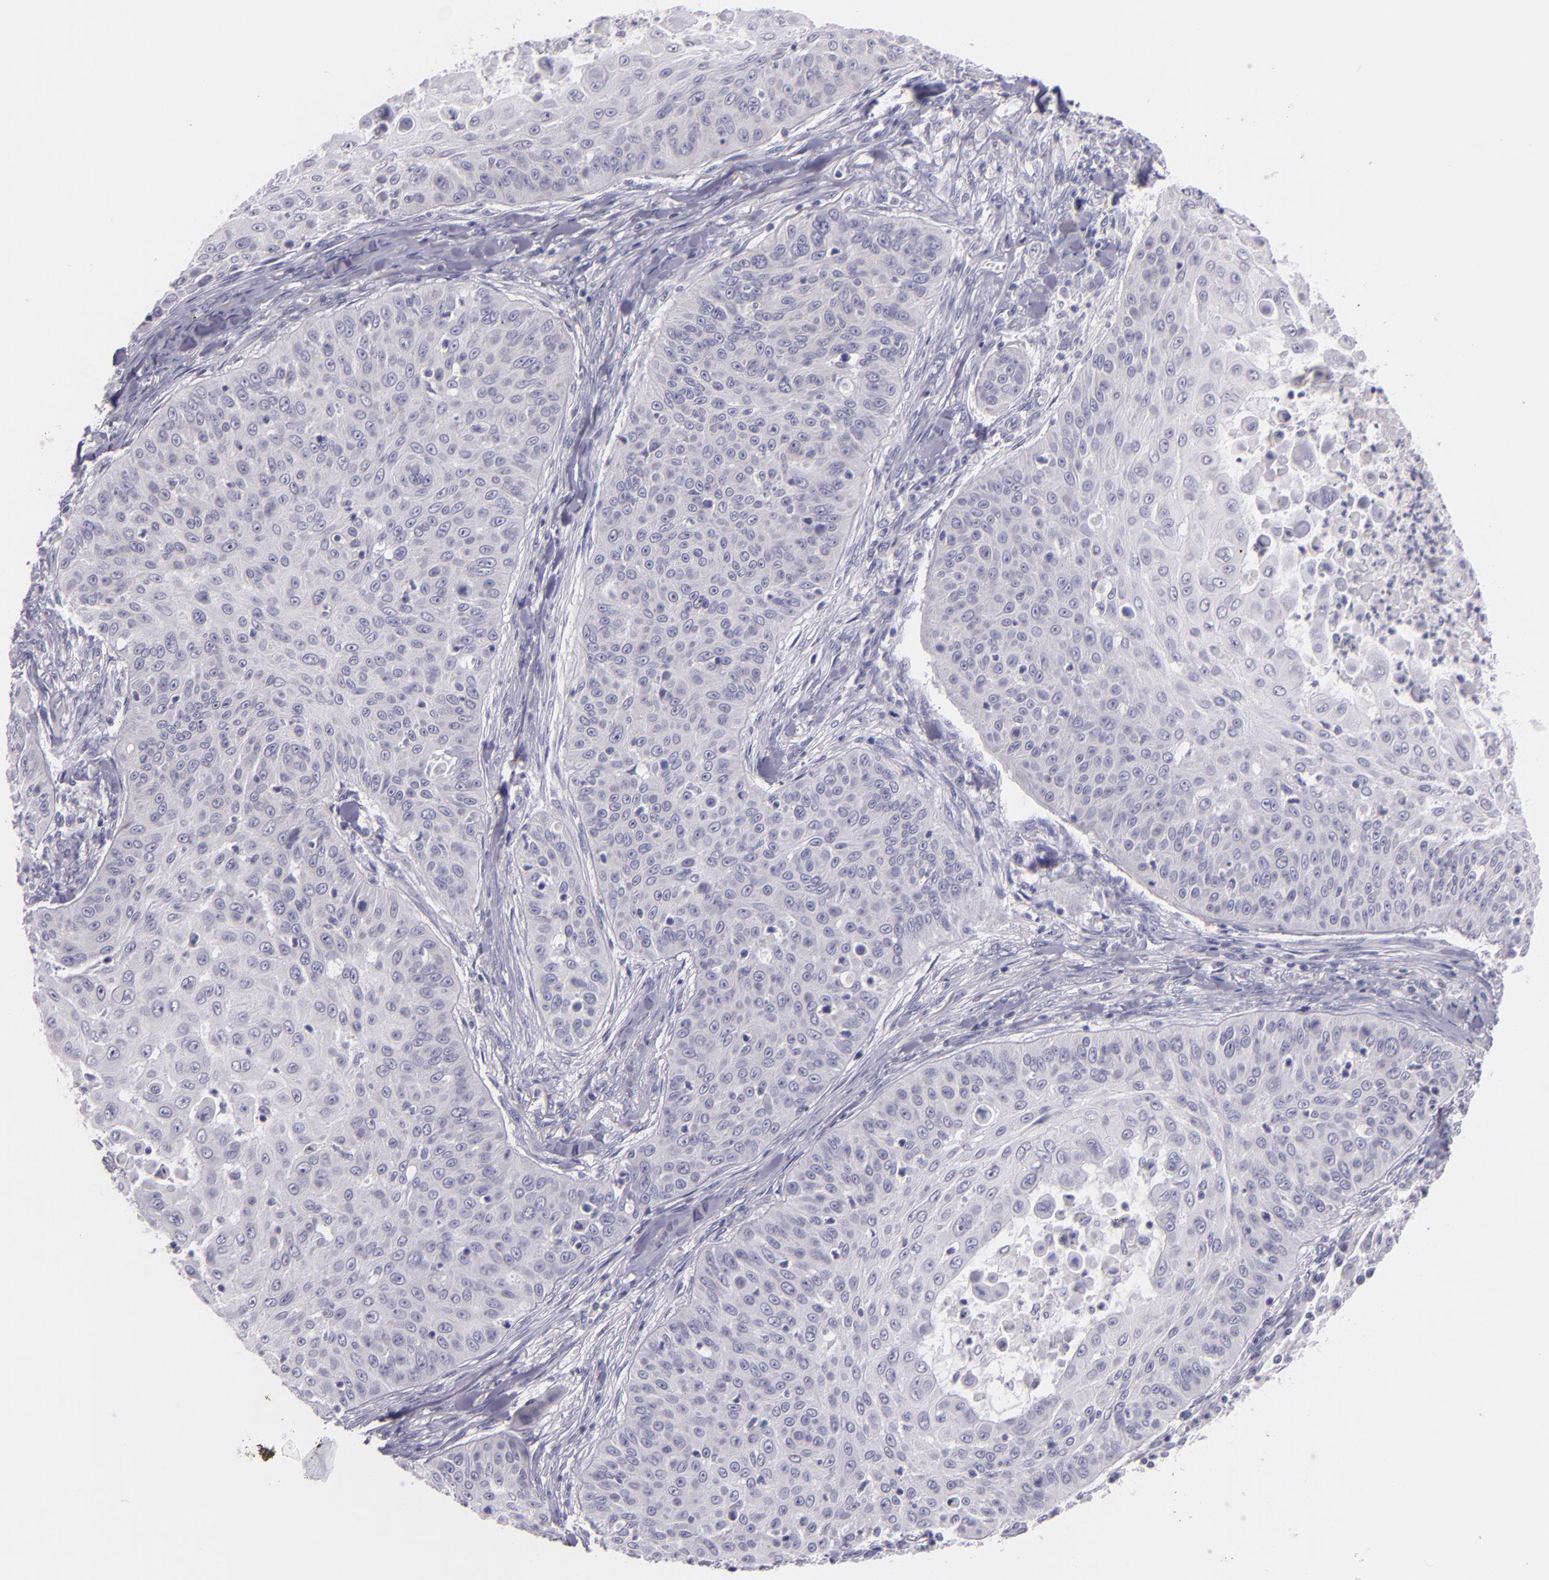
{"staining": {"intensity": "negative", "quantity": "none", "location": "none"}, "tissue": "skin cancer", "cell_type": "Tumor cells", "image_type": "cancer", "snomed": [{"axis": "morphology", "description": "Squamous cell carcinoma, NOS"}, {"axis": "topography", "description": "Skin"}], "caption": "Immunohistochemical staining of human squamous cell carcinoma (skin) exhibits no significant staining in tumor cells.", "gene": "HSP90AA1", "patient": {"sex": "male", "age": 82}}